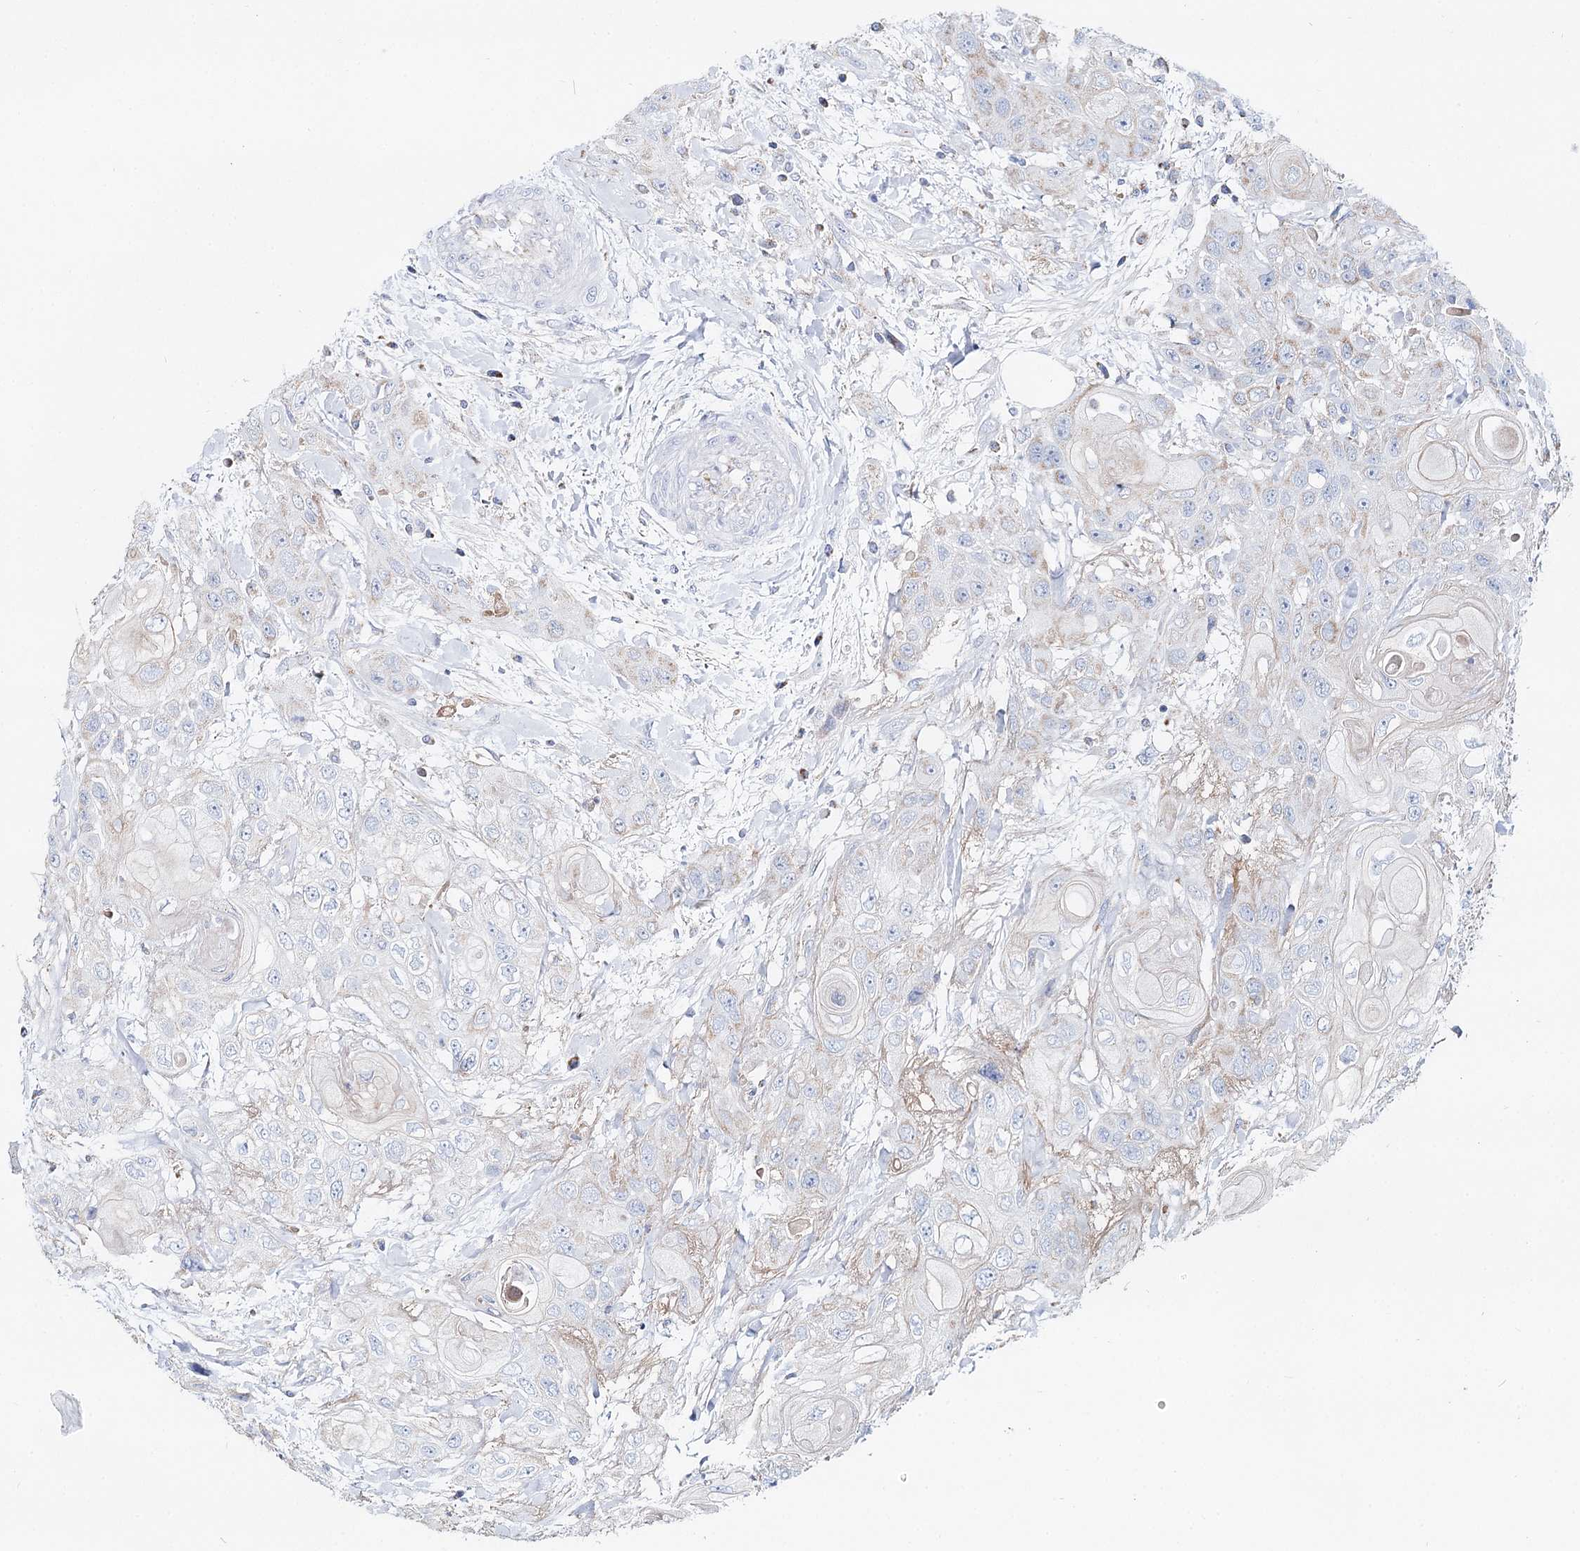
{"staining": {"intensity": "negative", "quantity": "none", "location": "none"}, "tissue": "head and neck cancer", "cell_type": "Tumor cells", "image_type": "cancer", "snomed": [{"axis": "morphology", "description": "Squamous cell carcinoma, NOS"}, {"axis": "topography", "description": "Head-Neck"}], "caption": "IHC image of human head and neck cancer (squamous cell carcinoma) stained for a protein (brown), which displays no staining in tumor cells.", "gene": "MCCC2", "patient": {"sex": "female", "age": 43}}